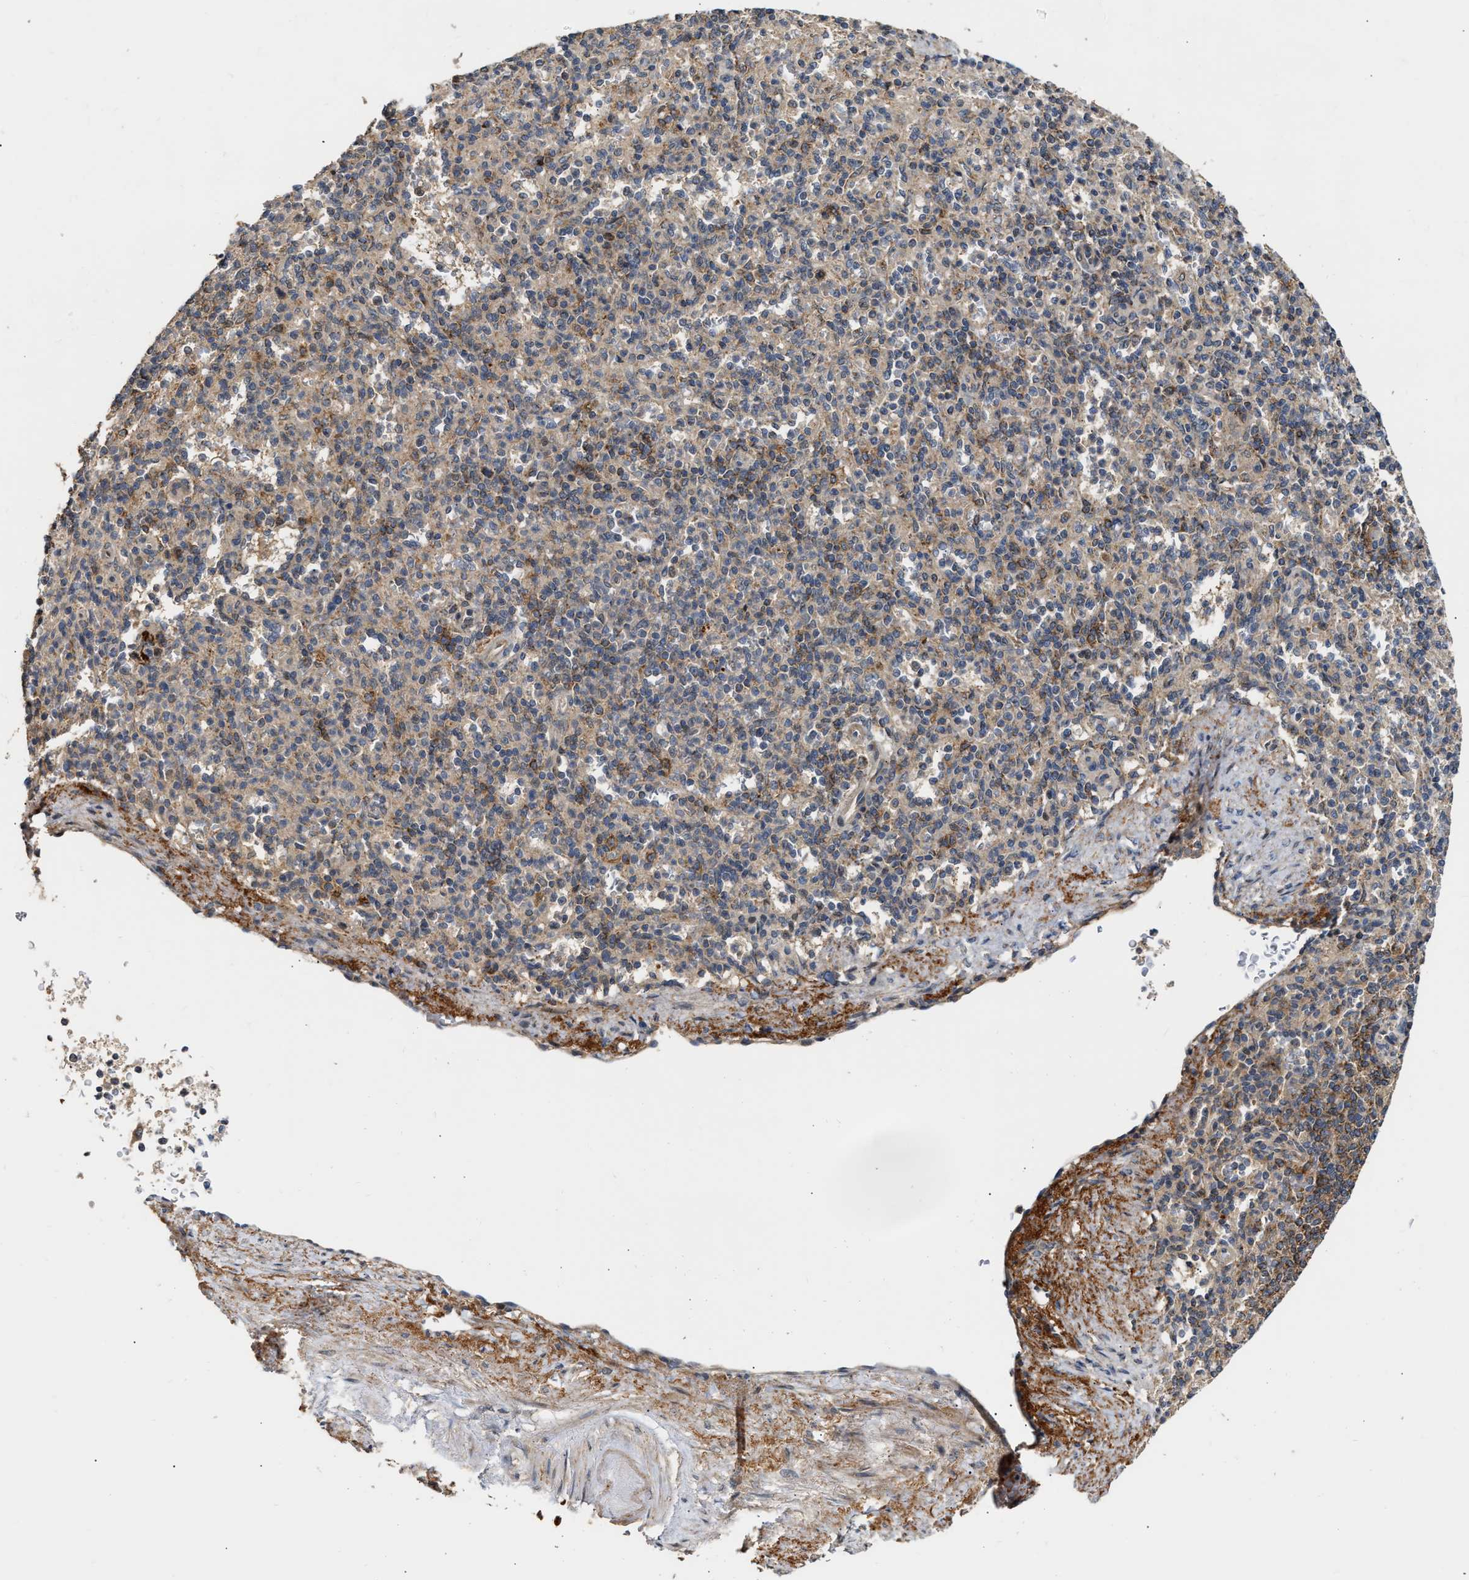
{"staining": {"intensity": "weak", "quantity": "25%-75%", "location": "cytoplasmic/membranous"}, "tissue": "spleen", "cell_type": "Cells in red pulp", "image_type": "normal", "snomed": [{"axis": "morphology", "description": "Normal tissue, NOS"}, {"axis": "topography", "description": "Spleen"}], "caption": "The histopathology image shows a brown stain indicating the presence of a protein in the cytoplasmic/membranous of cells in red pulp in spleen.", "gene": "EXTL2", "patient": {"sex": "female", "age": 74}}